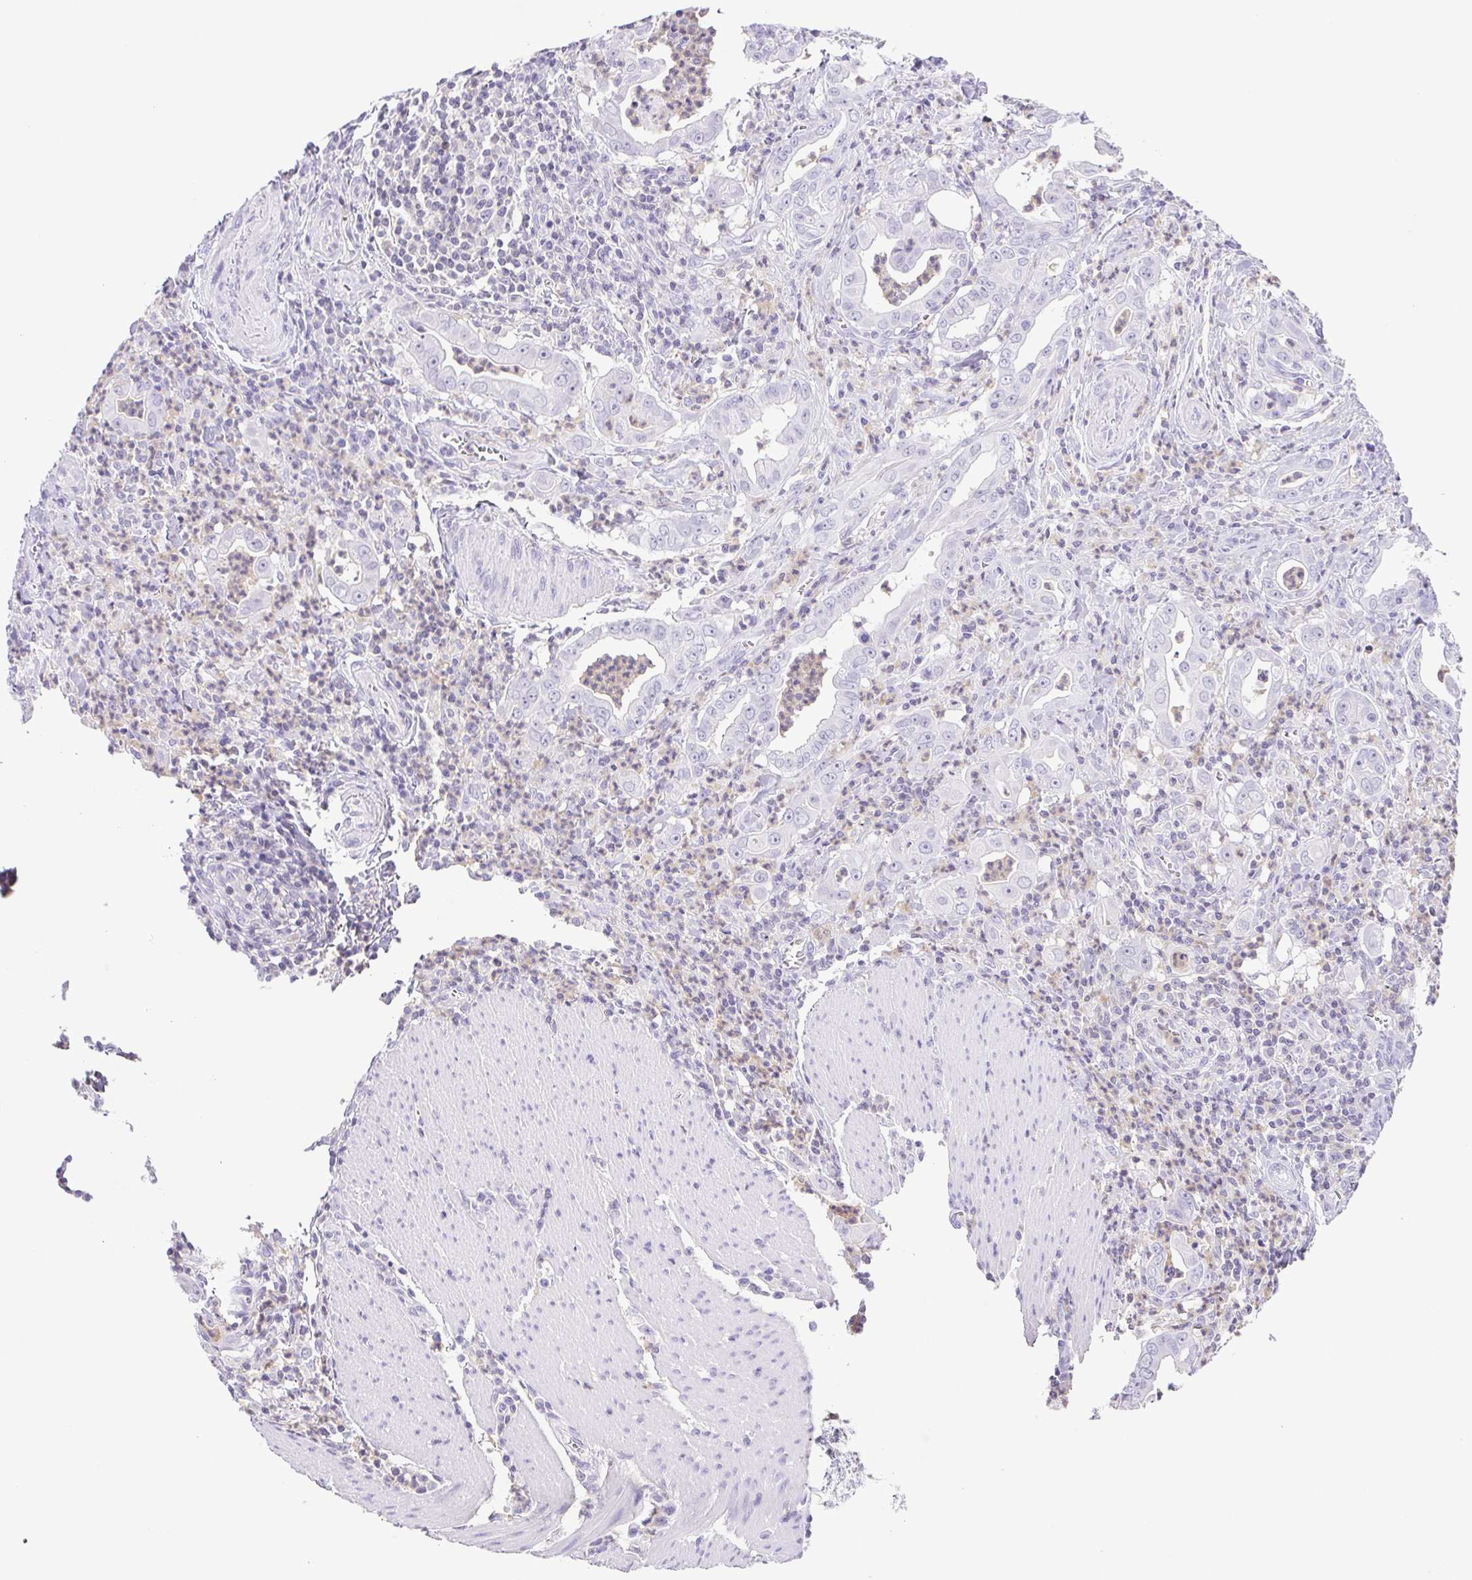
{"staining": {"intensity": "negative", "quantity": "none", "location": "none"}, "tissue": "stomach cancer", "cell_type": "Tumor cells", "image_type": "cancer", "snomed": [{"axis": "morphology", "description": "Adenocarcinoma, NOS"}, {"axis": "topography", "description": "Stomach, upper"}], "caption": "Immunohistochemical staining of human stomach cancer demonstrates no significant positivity in tumor cells.", "gene": "SYNPR", "patient": {"sex": "female", "age": 79}}